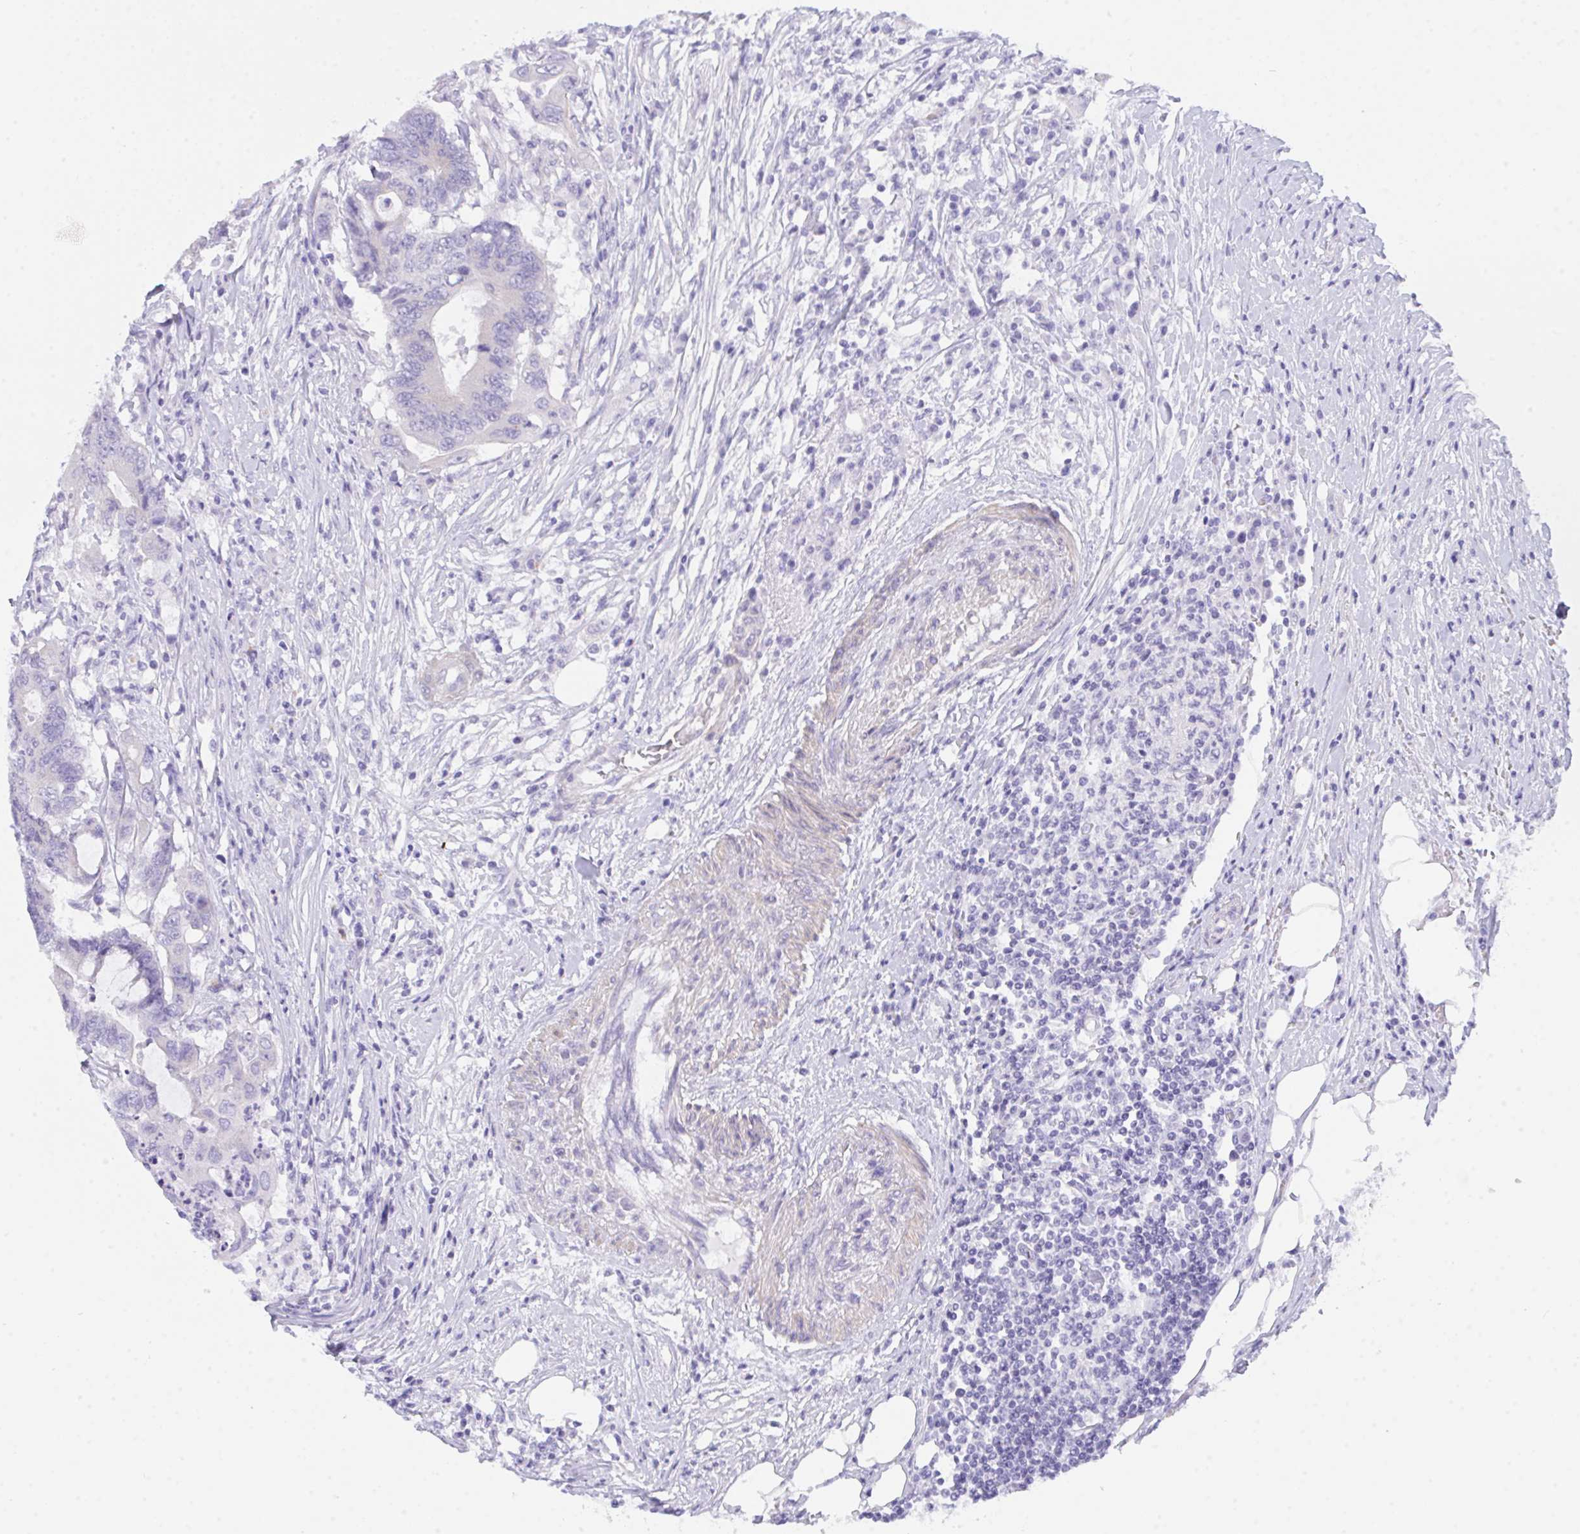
{"staining": {"intensity": "negative", "quantity": "none", "location": "none"}, "tissue": "colorectal cancer", "cell_type": "Tumor cells", "image_type": "cancer", "snomed": [{"axis": "morphology", "description": "Adenocarcinoma, NOS"}, {"axis": "topography", "description": "Colon"}], "caption": "Immunohistochemical staining of human colorectal adenocarcinoma shows no significant staining in tumor cells. (IHC, brightfield microscopy, high magnification).", "gene": "CEP170B", "patient": {"sex": "male", "age": 71}}